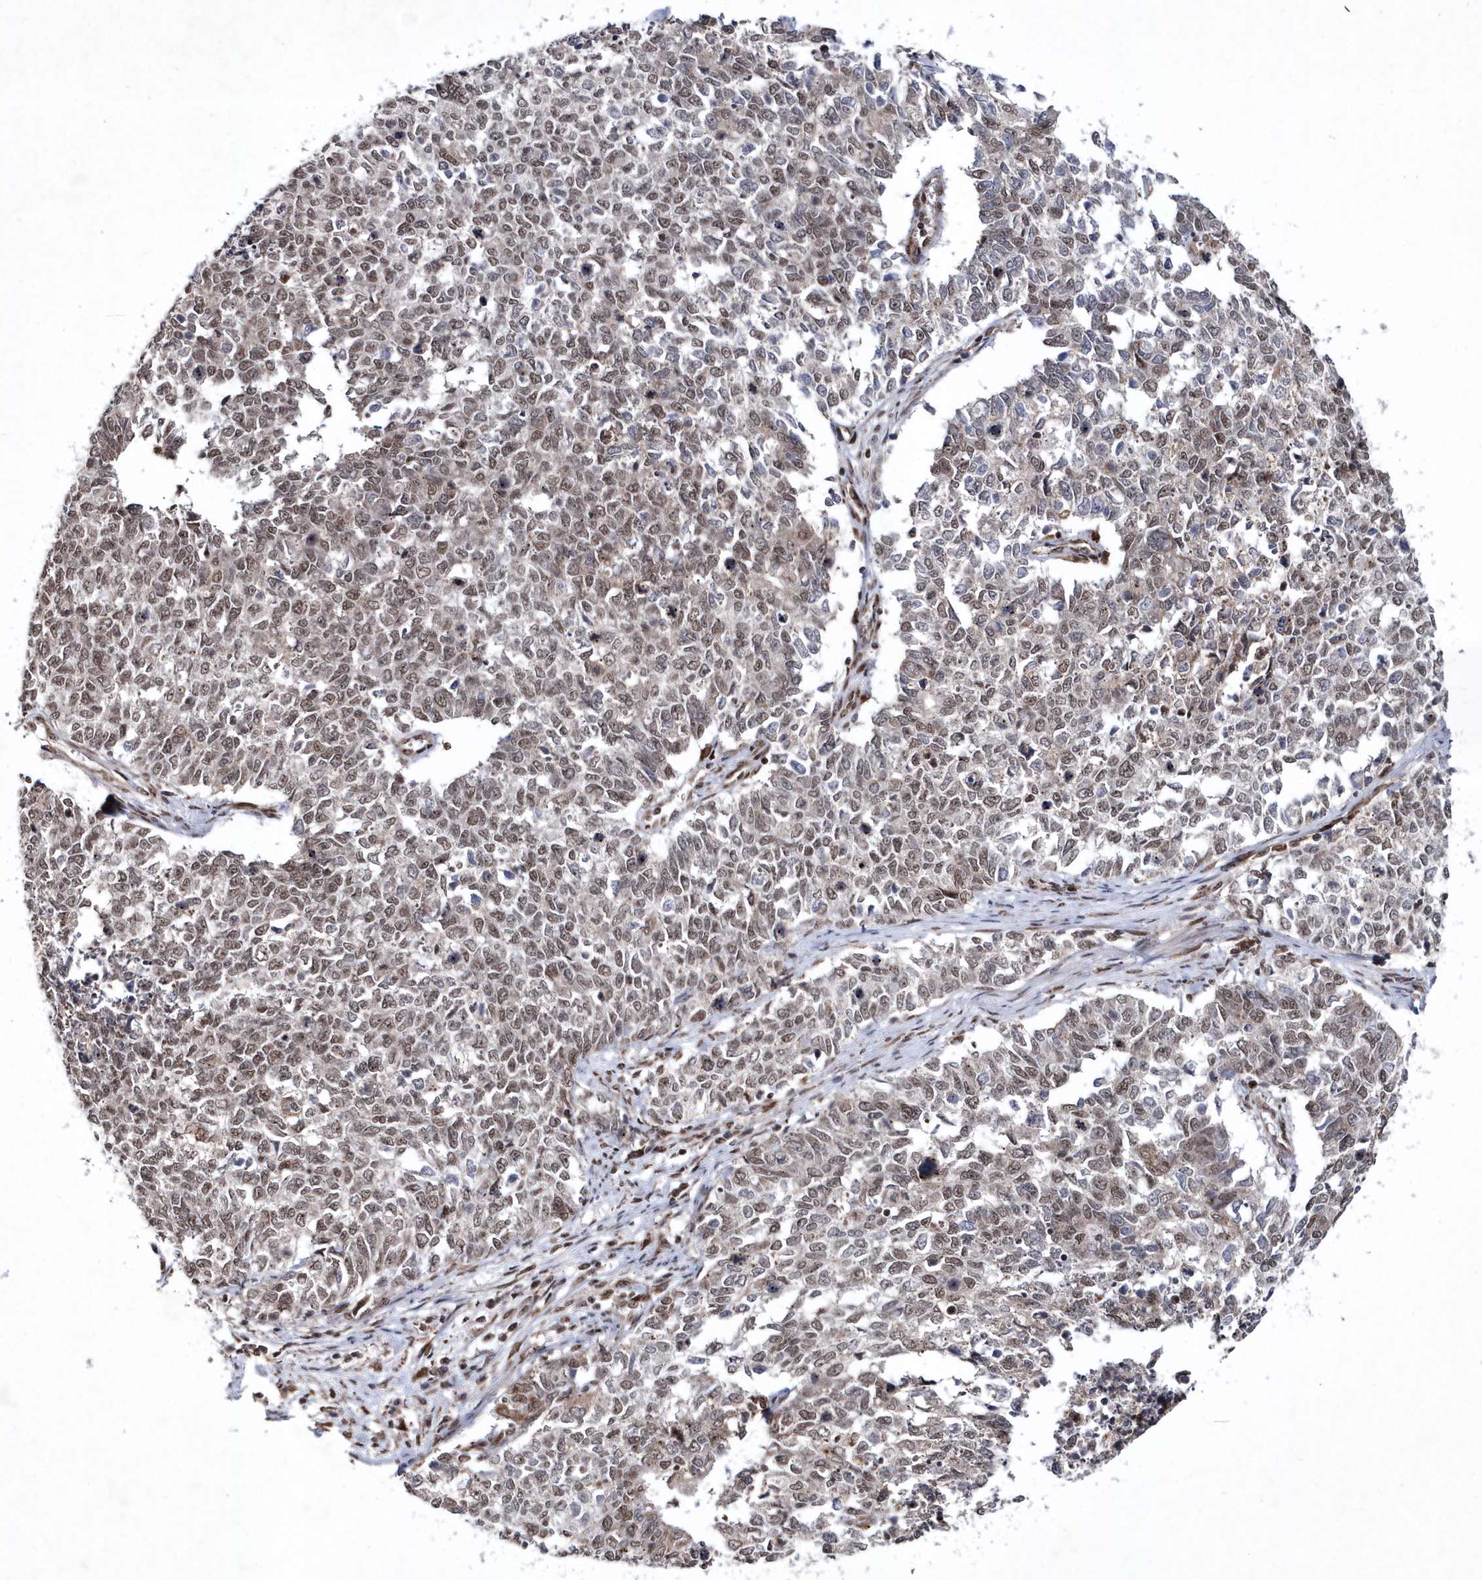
{"staining": {"intensity": "weak", "quantity": "25%-75%", "location": "nuclear"}, "tissue": "cervical cancer", "cell_type": "Tumor cells", "image_type": "cancer", "snomed": [{"axis": "morphology", "description": "Squamous cell carcinoma, NOS"}, {"axis": "topography", "description": "Cervix"}], "caption": "Immunohistochemistry (IHC) photomicrograph of neoplastic tissue: cervical squamous cell carcinoma stained using IHC reveals low levels of weak protein expression localized specifically in the nuclear of tumor cells, appearing as a nuclear brown color.", "gene": "SOWAHB", "patient": {"sex": "female", "age": 63}}